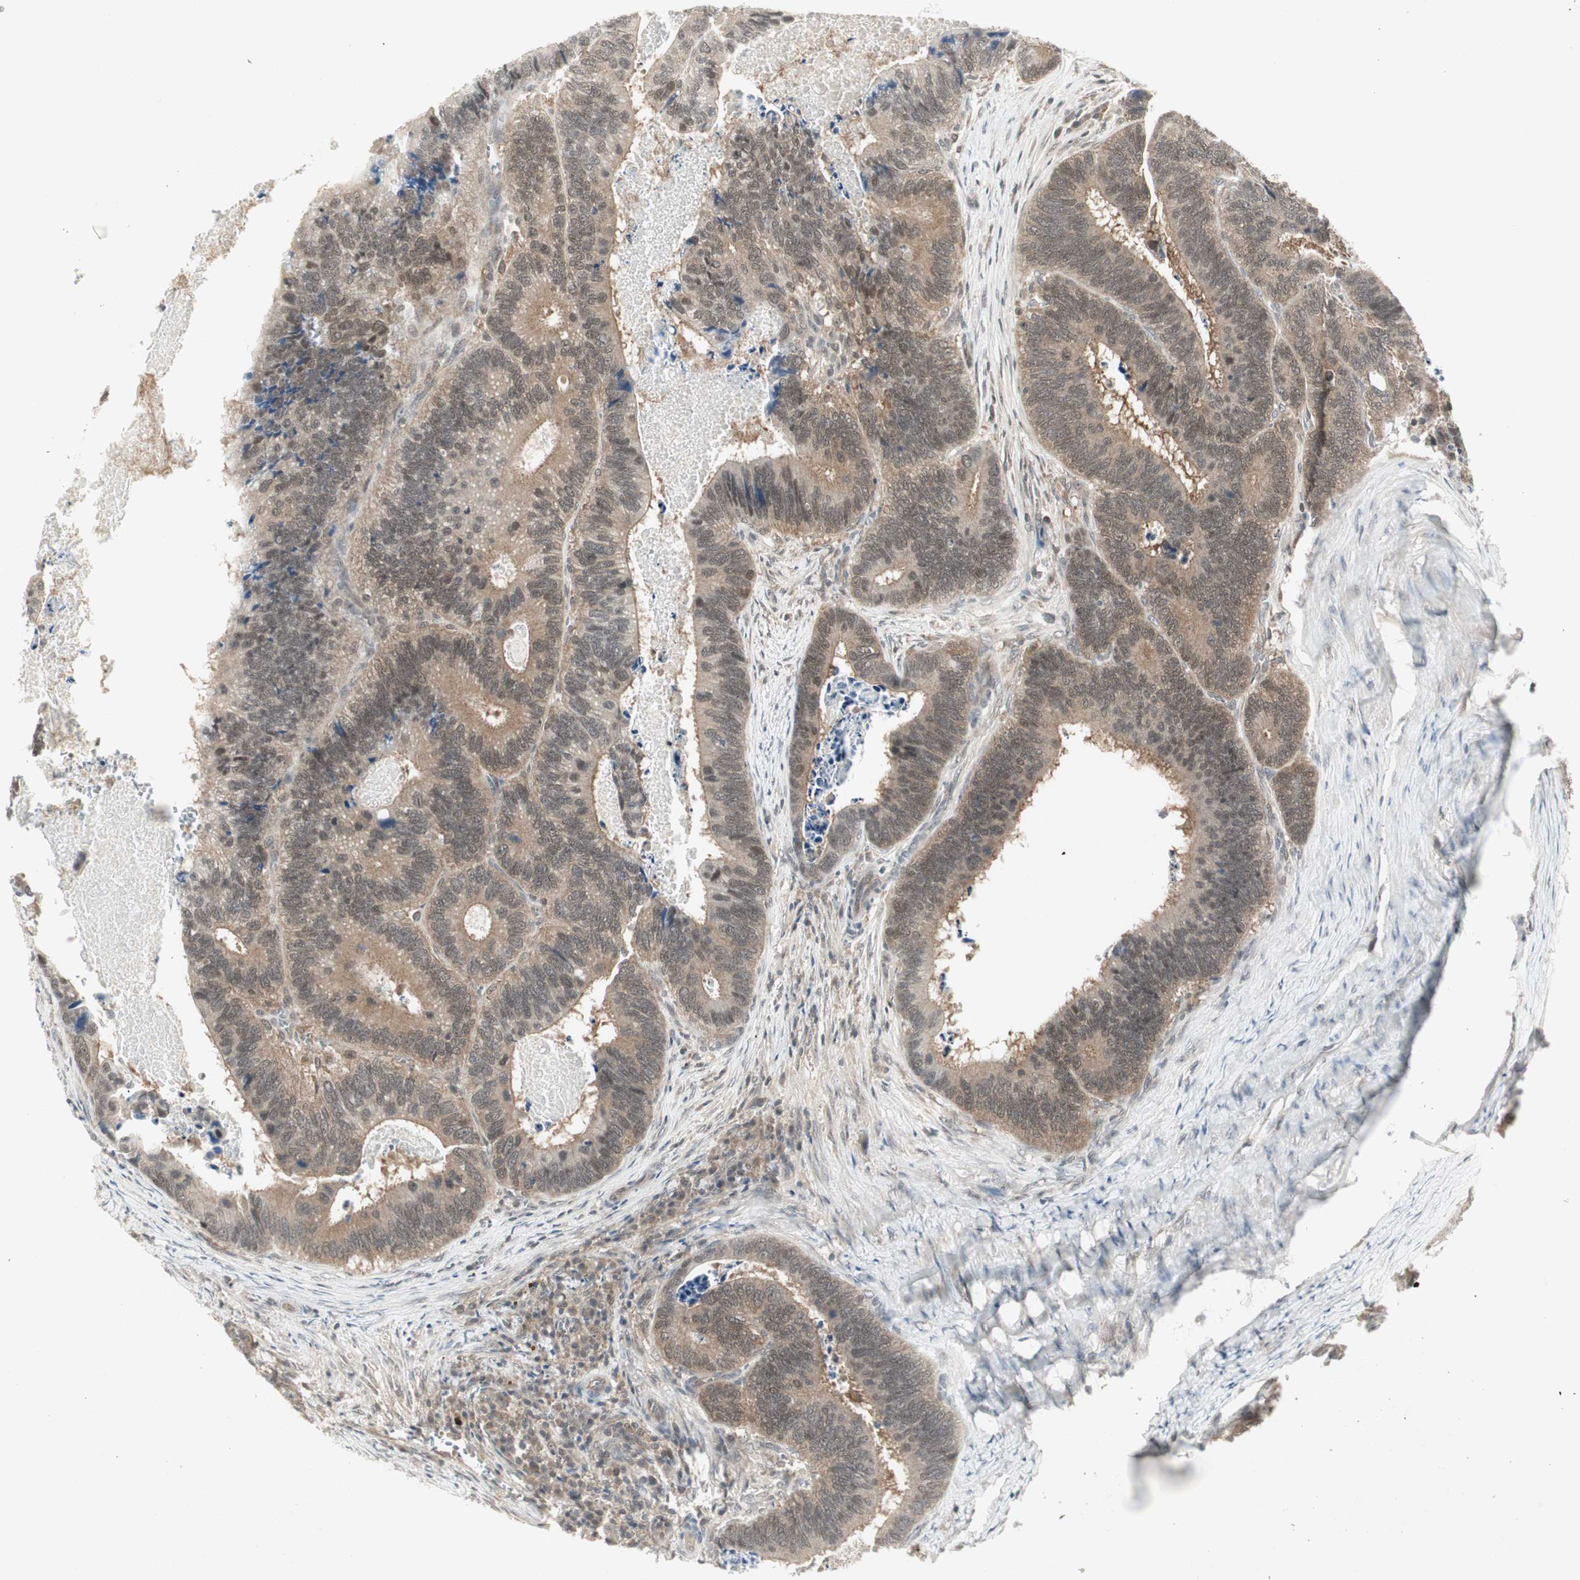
{"staining": {"intensity": "moderate", "quantity": ">75%", "location": "cytoplasmic/membranous,nuclear"}, "tissue": "colorectal cancer", "cell_type": "Tumor cells", "image_type": "cancer", "snomed": [{"axis": "morphology", "description": "Adenocarcinoma, NOS"}, {"axis": "topography", "description": "Colon"}], "caption": "Human adenocarcinoma (colorectal) stained with a brown dye demonstrates moderate cytoplasmic/membranous and nuclear positive staining in approximately >75% of tumor cells.", "gene": "PTPA", "patient": {"sex": "male", "age": 72}}